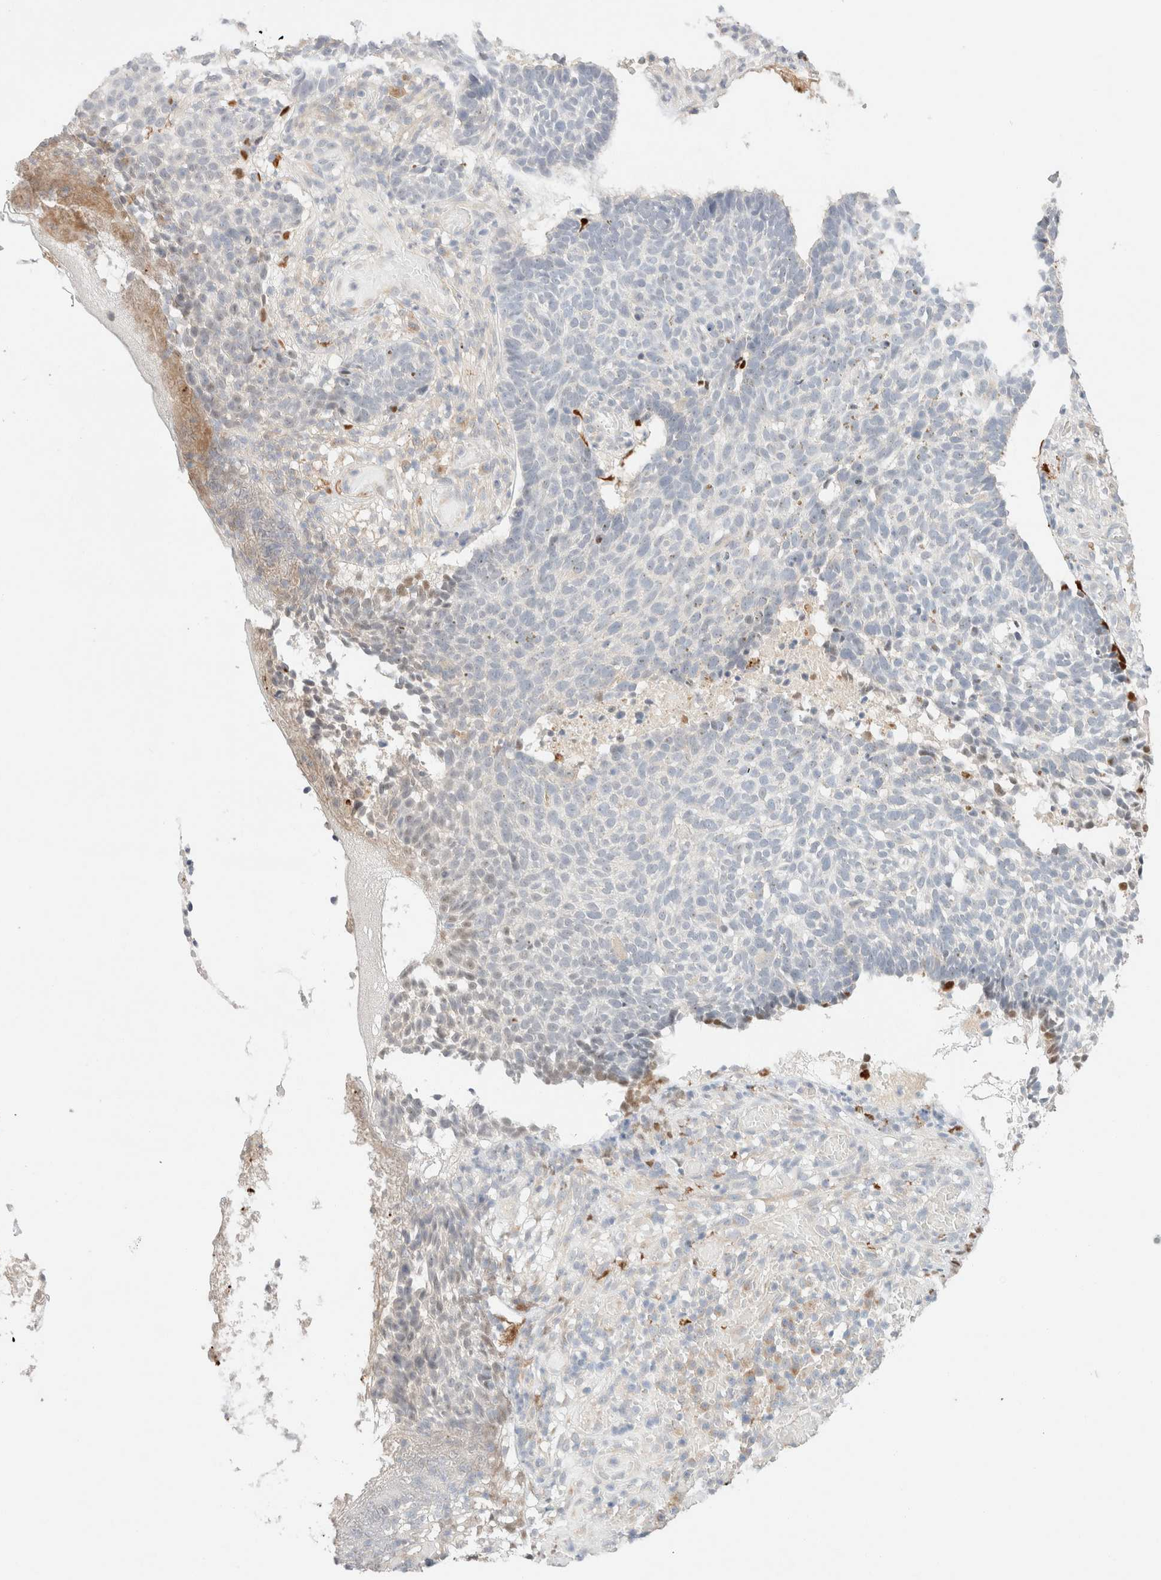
{"staining": {"intensity": "negative", "quantity": "none", "location": "none"}, "tissue": "skin cancer", "cell_type": "Tumor cells", "image_type": "cancer", "snomed": [{"axis": "morphology", "description": "Basal cell carcinoma"}, {"axis": "topography", "description": "Skin"}], "caption": "This is a photomicrograph of IHC staining of skin cancer (basal cell carcinoma), which shows no staining in tumor cells.", "gene": "SNTB1", "patient": {"sex": "male", "age": 85}}